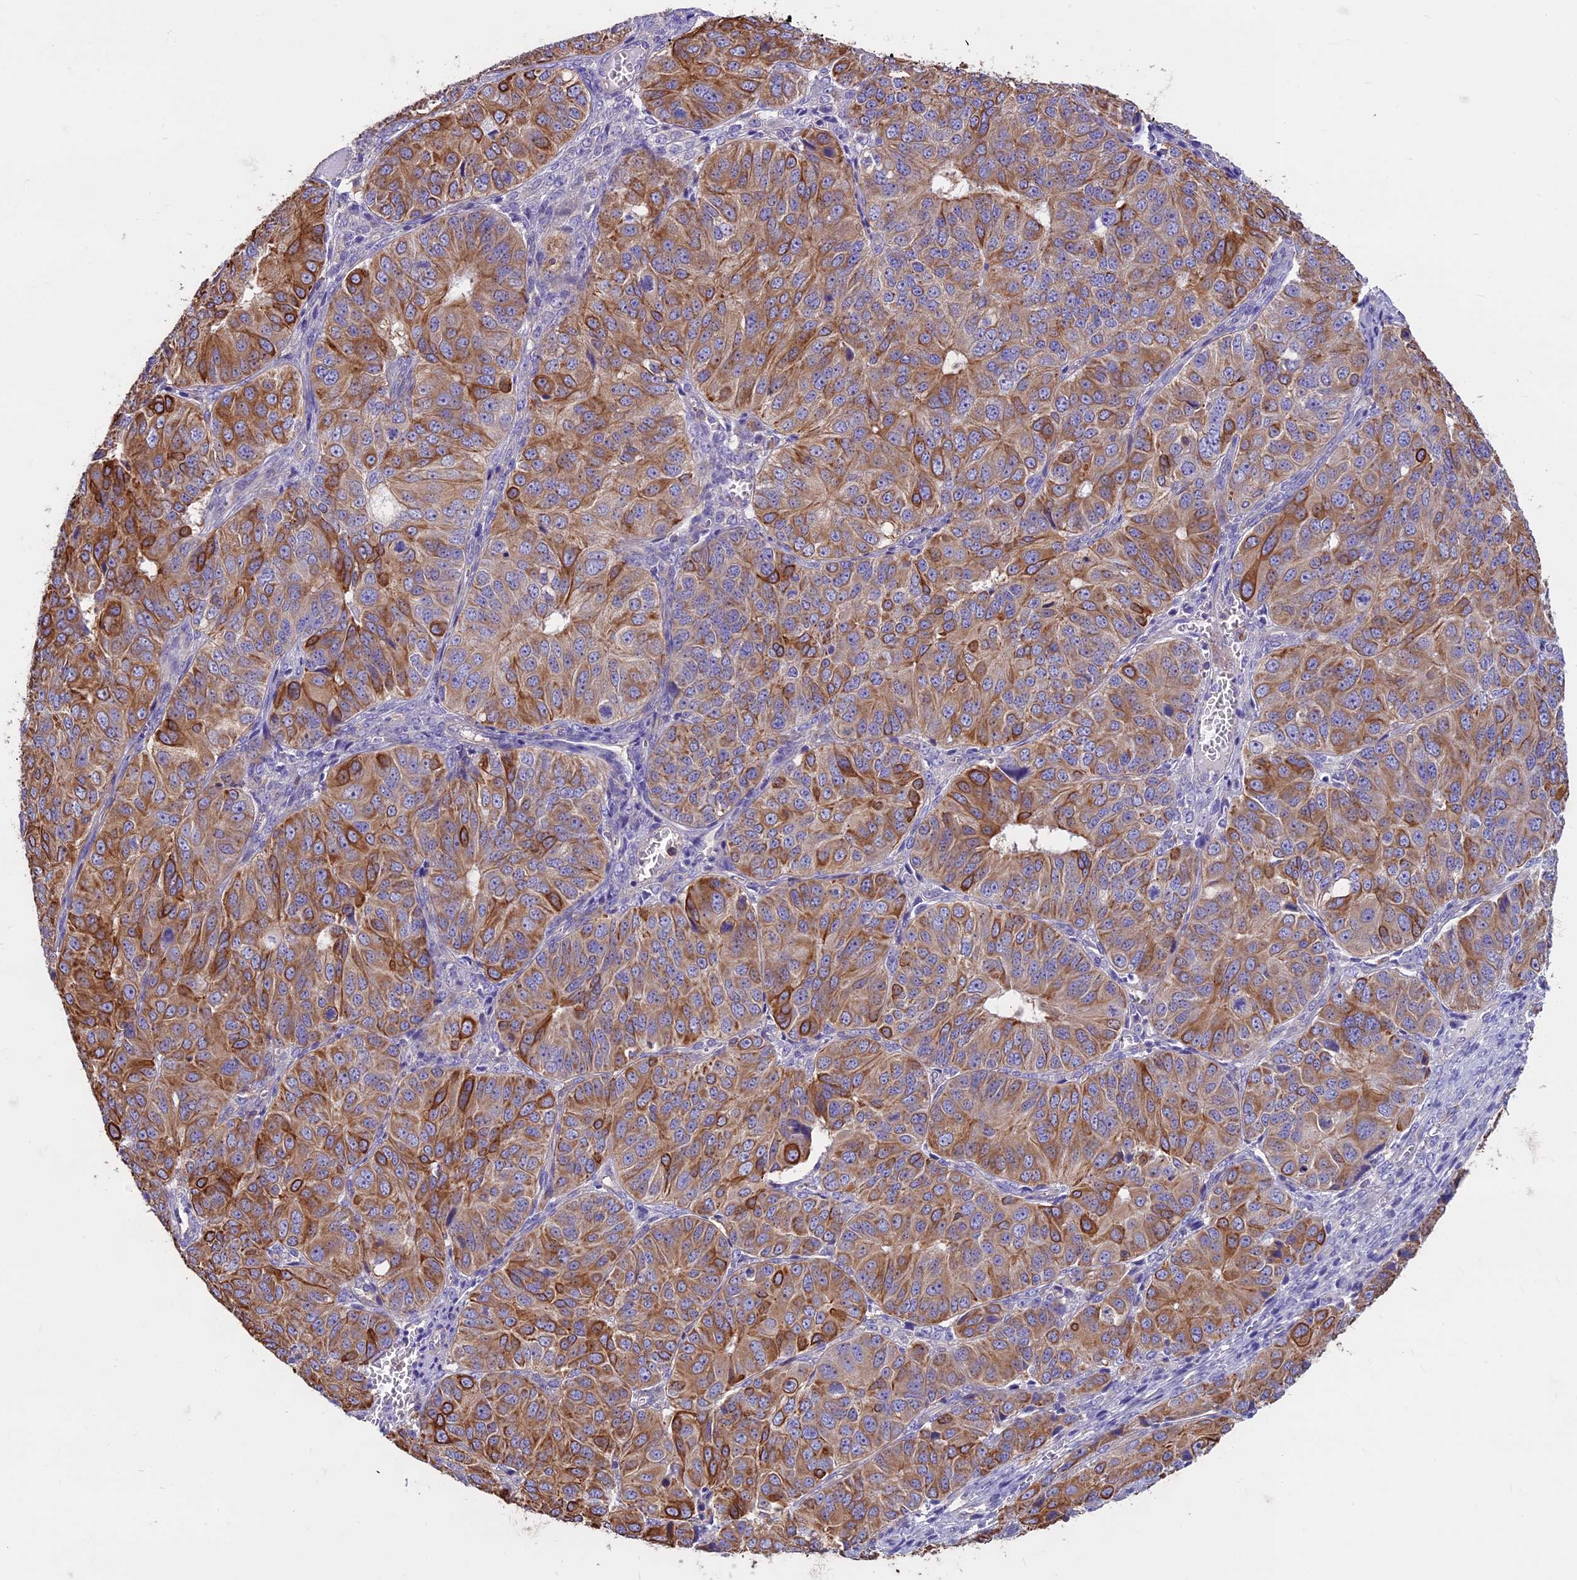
{"staining": {"intensity": "moderate", "quantity": ">75%", "location": "cytoplasmic/membranous"}, "tissue": "ovarian cancer", "cell_type": "Tumor cells", "image_type": "cancer", "snomed": [{"axis": "morphology", "description": "Carcinoma, endometroid"}, {"axis": "topography", "description": "Ovary"}], "caption": "Ovarian cancer stained with IHC demonstrates moderate cytoplasmic/membranous positivity in about >75% of tumor cells. Immunohistochemistry (ihc) stains the protein of interest in brown and the nuclei are stained blue.", "gene": "CDAN1", "patient": {"sex": "female", "age": 51}}